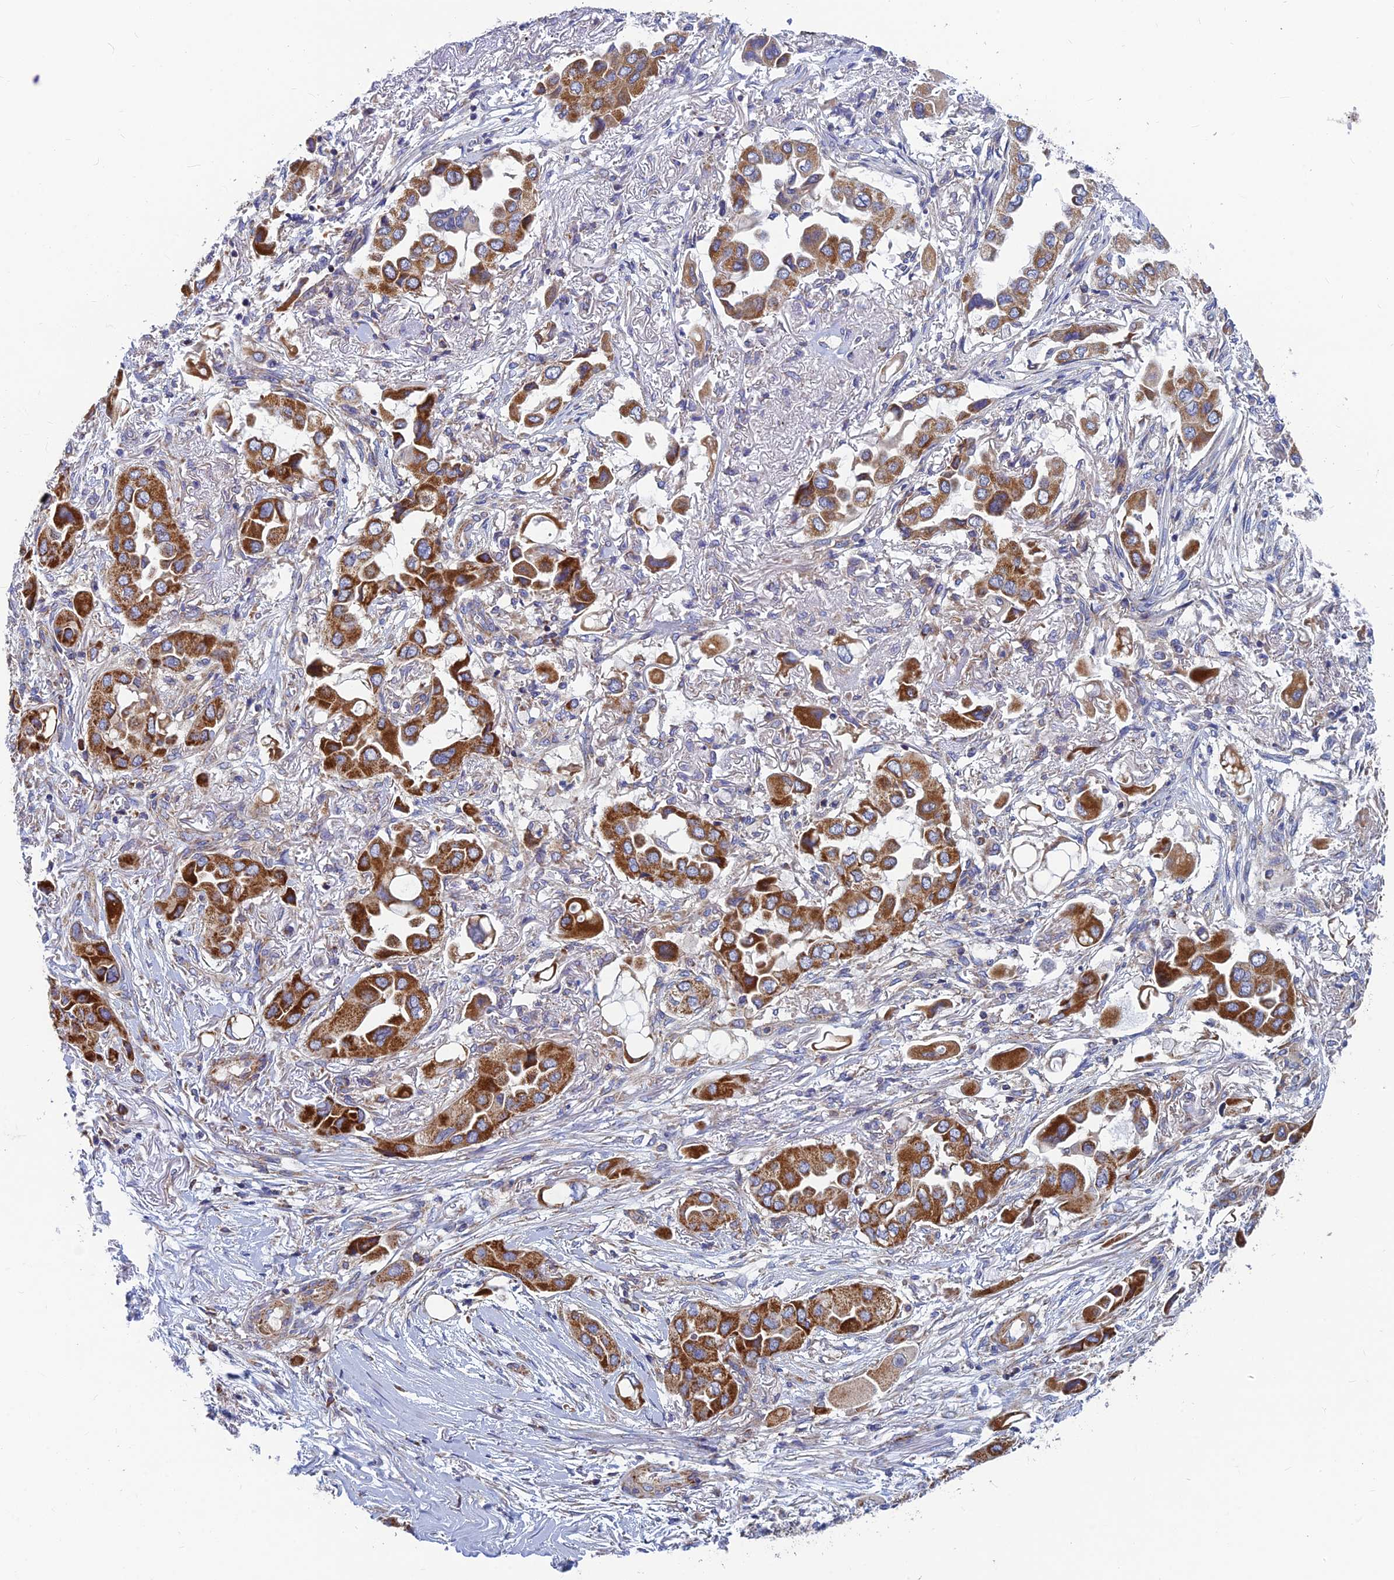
{"staining": {"intensity": "strong", "quantity": "25%-75%", "location": "cytoplasmic/membranous"}, "tissue": "lung cancer", "cell_type": "Tumor cells", "image_type": "cancer", "snomed": [{"axis": "morphology", "description": "Adenocarcinoma, NOS"}, {"axis": "topography", "description": "Lung"}], "caption": "Protein expression analysis of human lung cancer (adenocarcinoma) reveals strong cytoplasmic/membranous positivity in about 25%-75% of tumor cells. (IHC, brightfield microscopy, high magnification).", "gene": "MRPS9", "patient": {"sex": "female", "age": 76}}